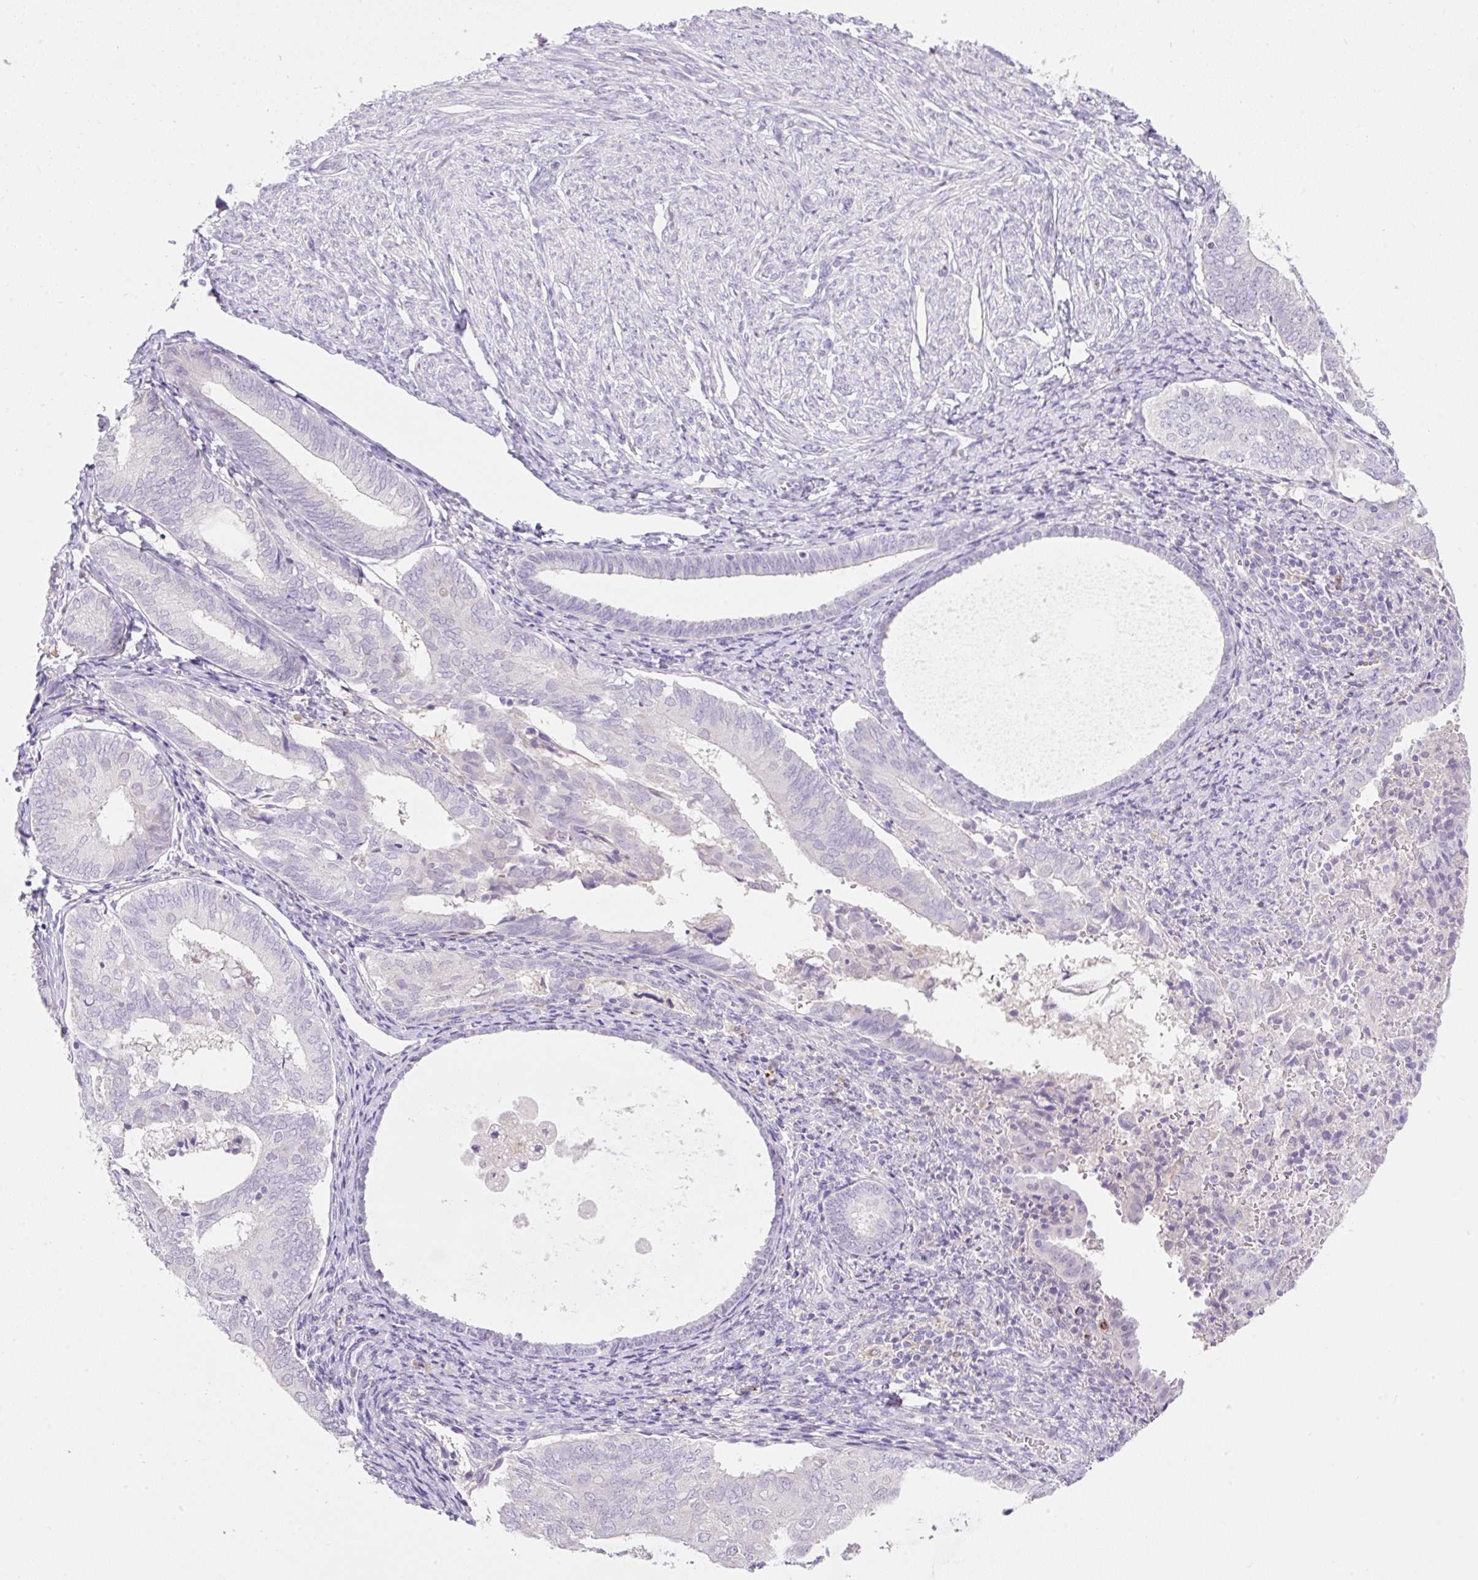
{"staining": {"intensity": "negative", "quantity": "none", "location": "none"}, "tissue": "endometrial cancer", "cell_type": "Tumor cells", "image_type": "cancer", "snomed": [{"axis": "morphology", "description": "Adenocarcinoma, NOS"}, {"axis": "topography", "description": "Endometrium"}], "caption": "This is a photomicrograph of immunohistochemistry (IHC) staining of adenocarcinoma (endometrial), which shows no staining in tumor cells.", "gene": "TDRD15", "patient": {"sex": "female", "age": 87}}